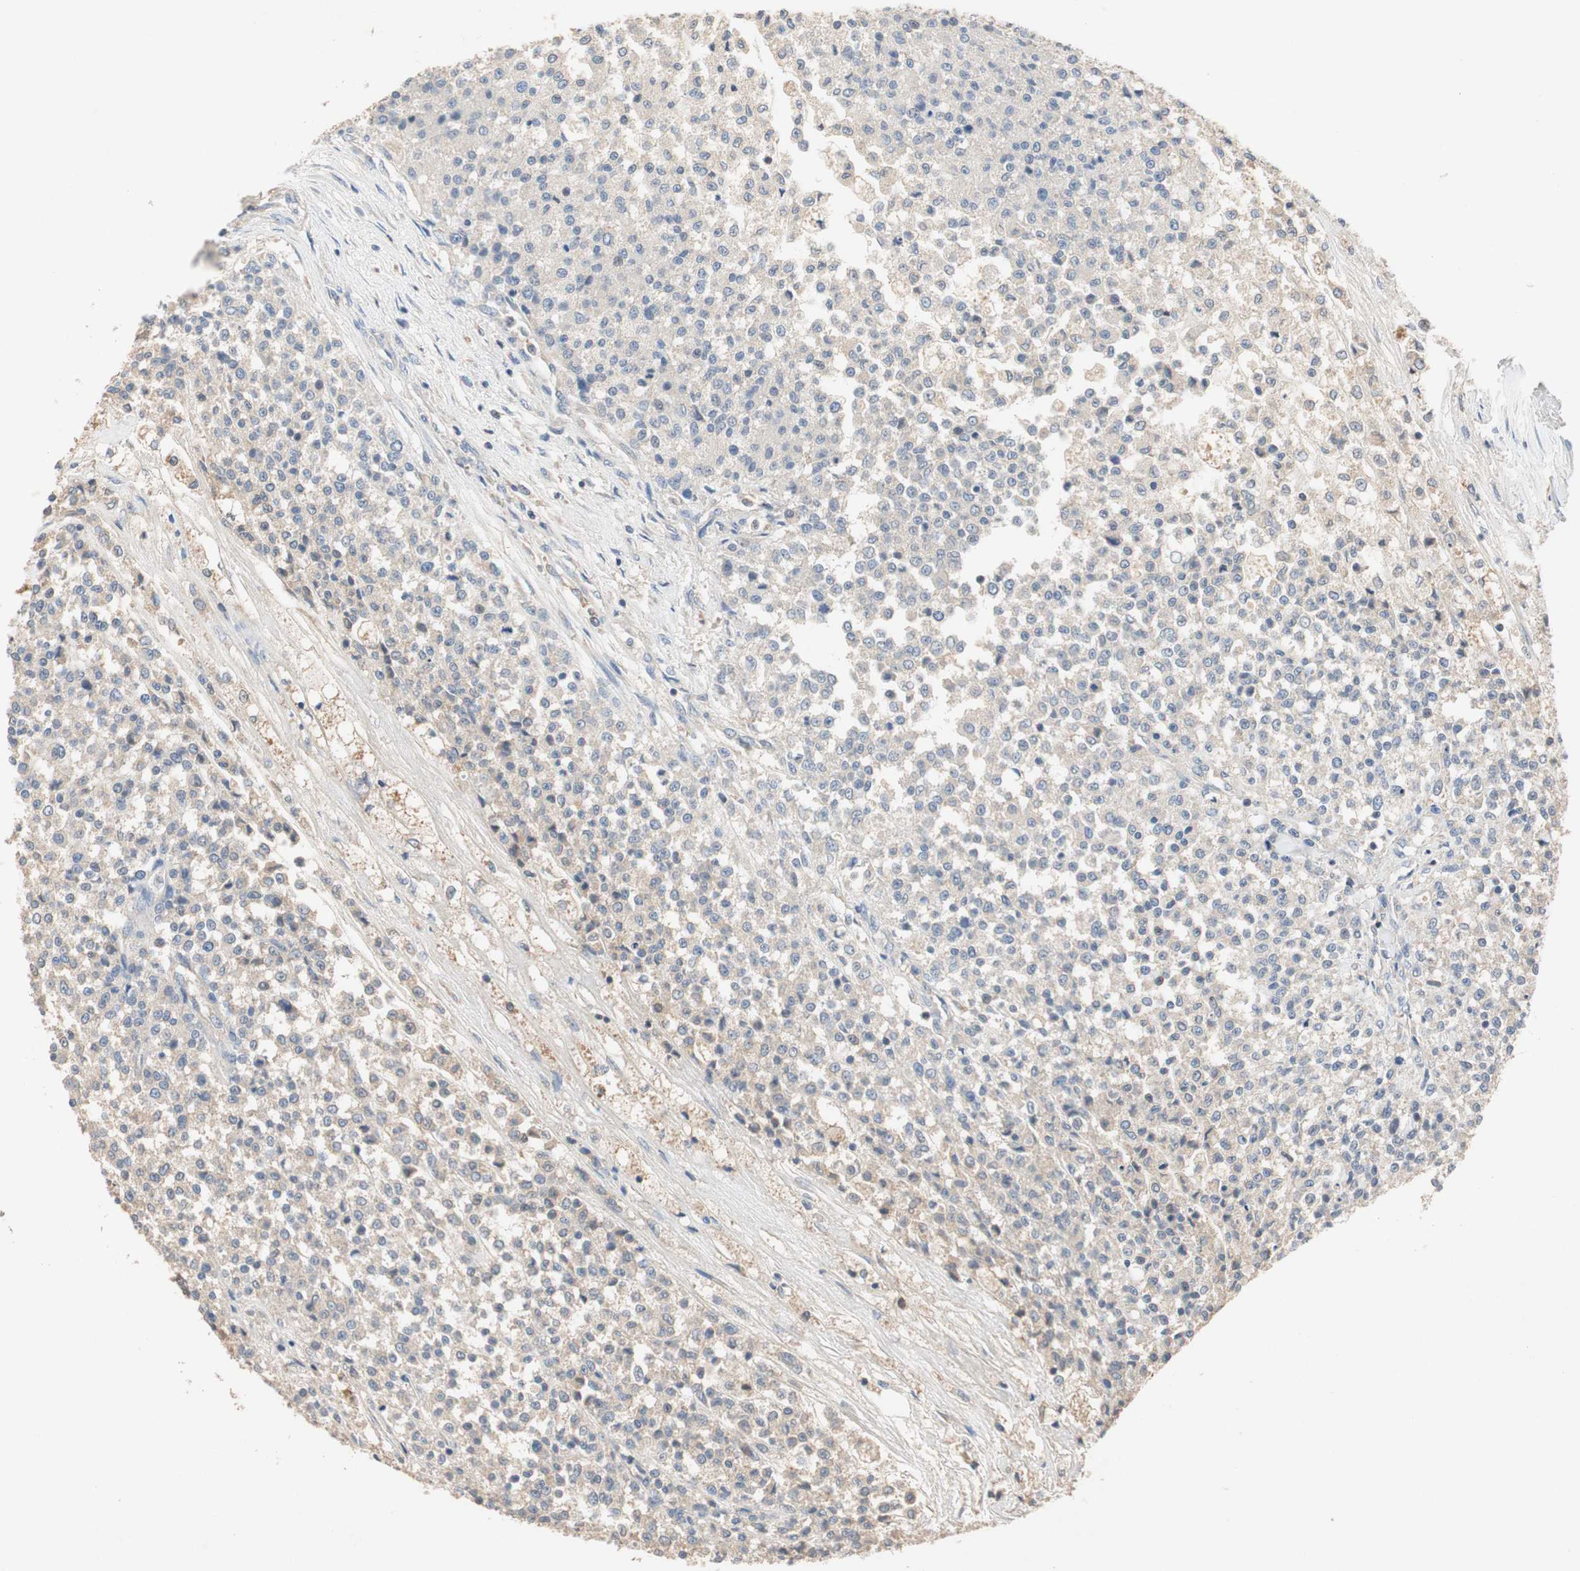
{"staining": {"intensity": "weak", "quantity": "<25%", "location": "cytoplasmic/membranous"}, "tissue": "testis cancer", "cell_type": "Tumor cells", "image_type": "cancer", "snomed": [{"axis": "morphology", "description": "Seminoma, NOS"}, {"axis": "topography", "description": "Testis"}], "caption": "Testis cancer stained for a protein using immunohistochemistry (IHC) reveals no staining tumor cells.", "gene": "ADAP1", "patient": {"sex": "male", "age": 59}}